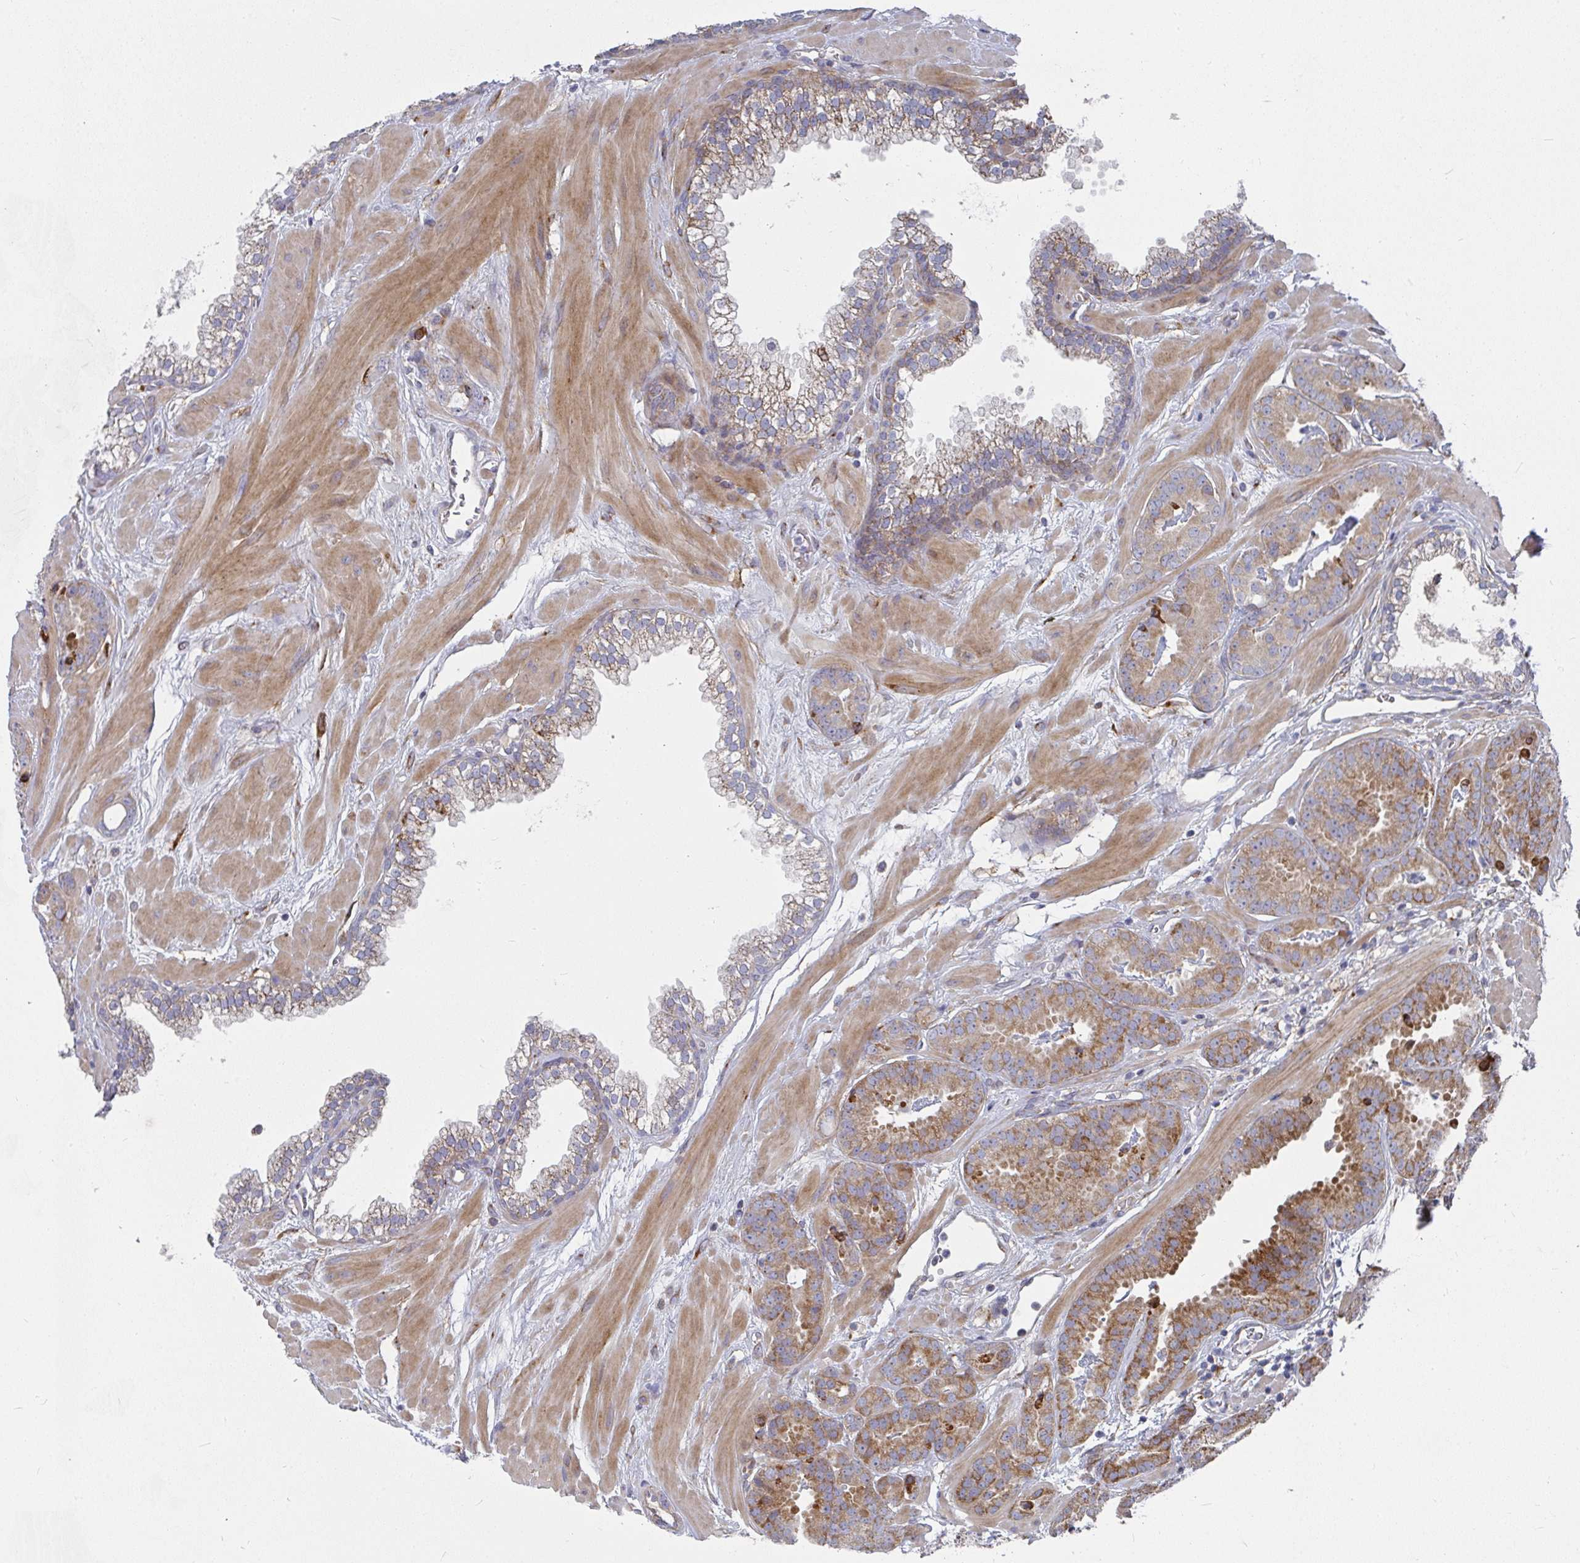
{"staining": {"intensity": "moderate", "quantity": ">75%", "location": "cytoplasmic/membranous"}, "tissue": "prostate cancer", "cell_type": "Tumor cells", "image_type": "cancer", "snomed": [{"axis": "morphology", "description": "Adenocarcinoma, Low grade"}, {"axis": "topography", "description": "Prostate"}], "caption": "This is an image of immunohistochemistry (IHC) staining of prostate cancer (low-grade adenocarcinoma), which shows moderate positivity in the cytoplasmic/membranous of tumor cells.", "gene": "RHEBL1", "patient": {"sex": "male", "age": 62}}